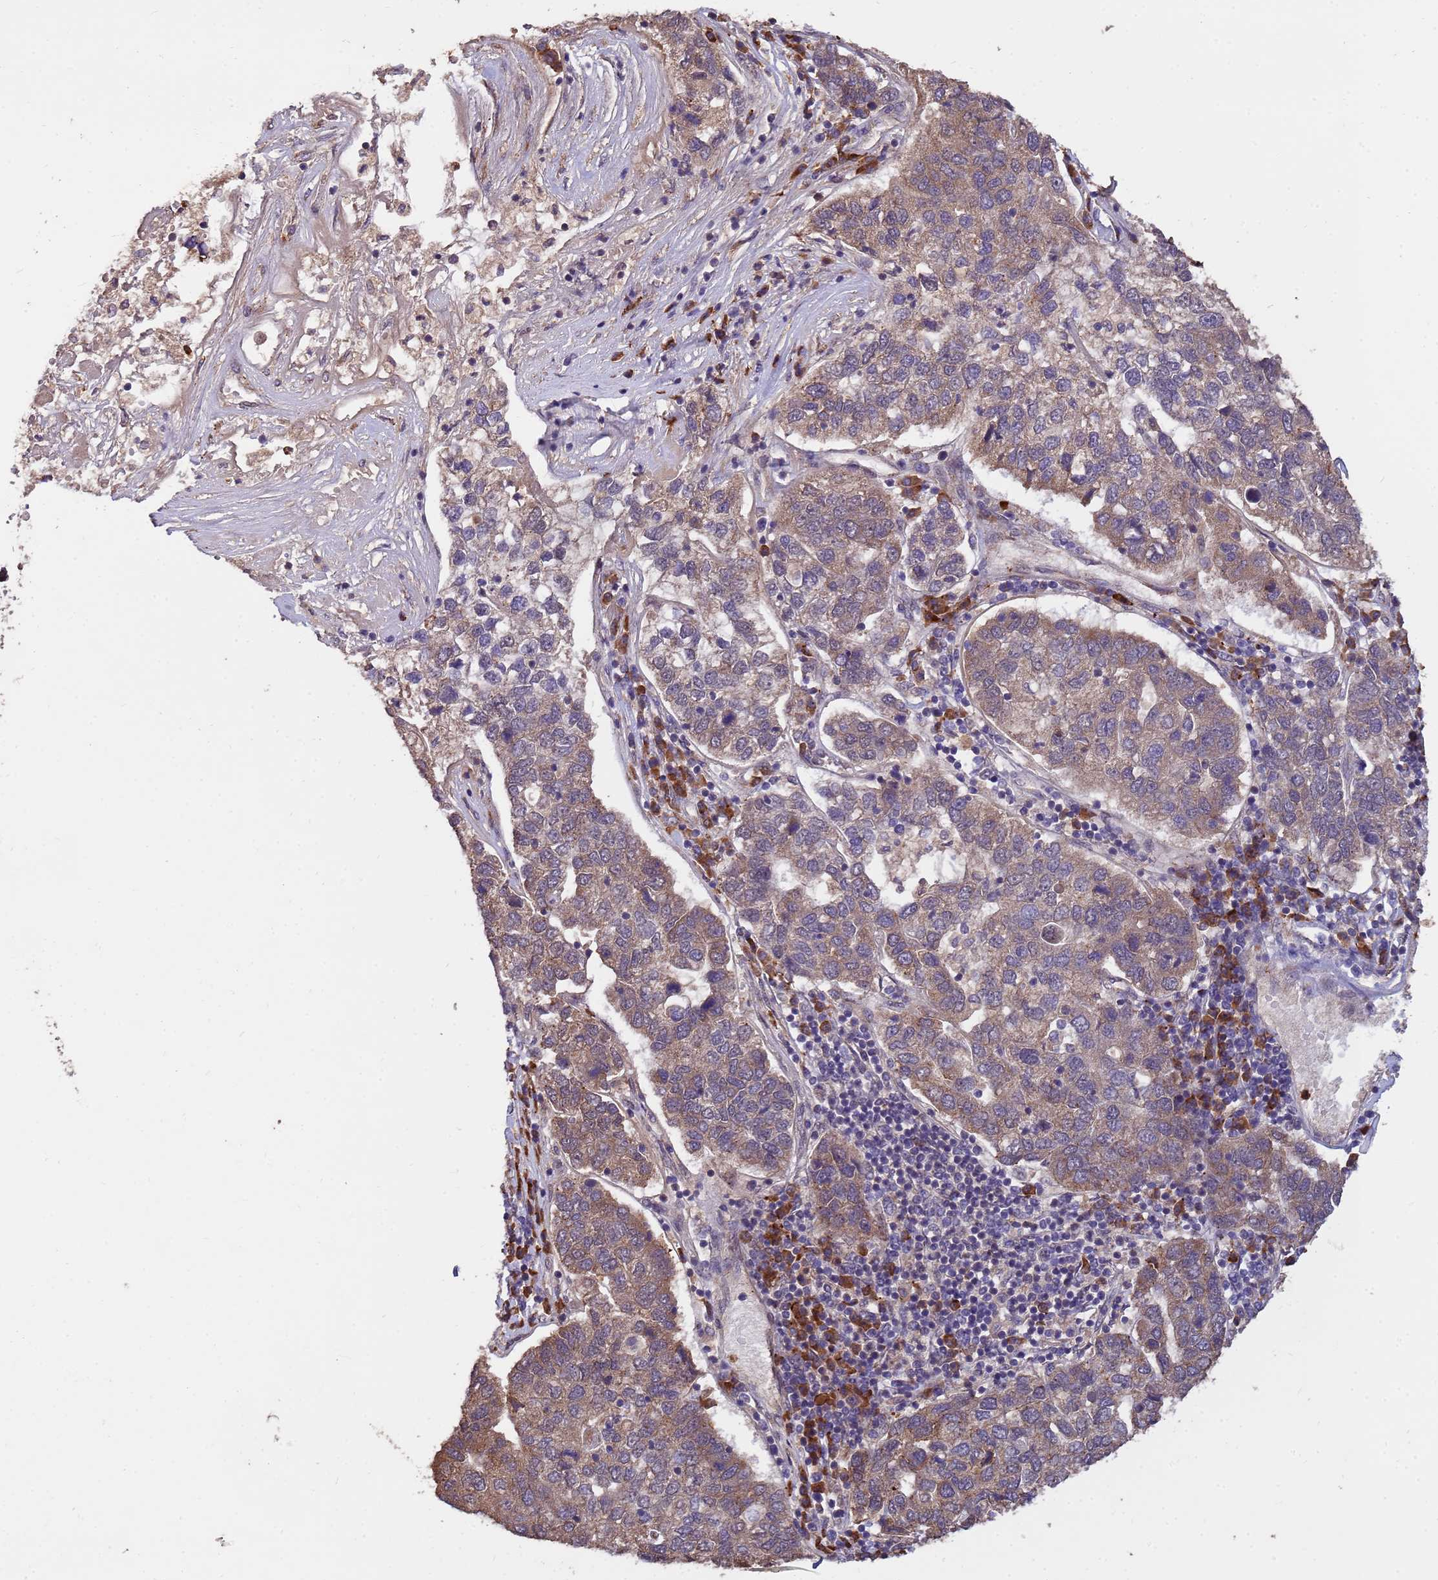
{"staining": {"intensity": "moderate", "quantity": "25%-75%", "location": "cytoplasmic/membranous"}, "tissue": "pancreatic cancer", "cell_type": "Tumor cells", "image_type": "cancer", "snomed": [{"axis": "morphology", "description": "Adenocarcinoma, NOS"}, {"axis": "topography", "description": "Pancreas"}], "caption": "An immunohistochemistry image of neoplastic tissue is shown. Protein staining in brown labels moderate cytoplasmic/membranous positivity in pancreatic adenocarcinoma within tumor cells.", "gene": "ZNF619", "patient": {"sex": "female", "age": 61}}